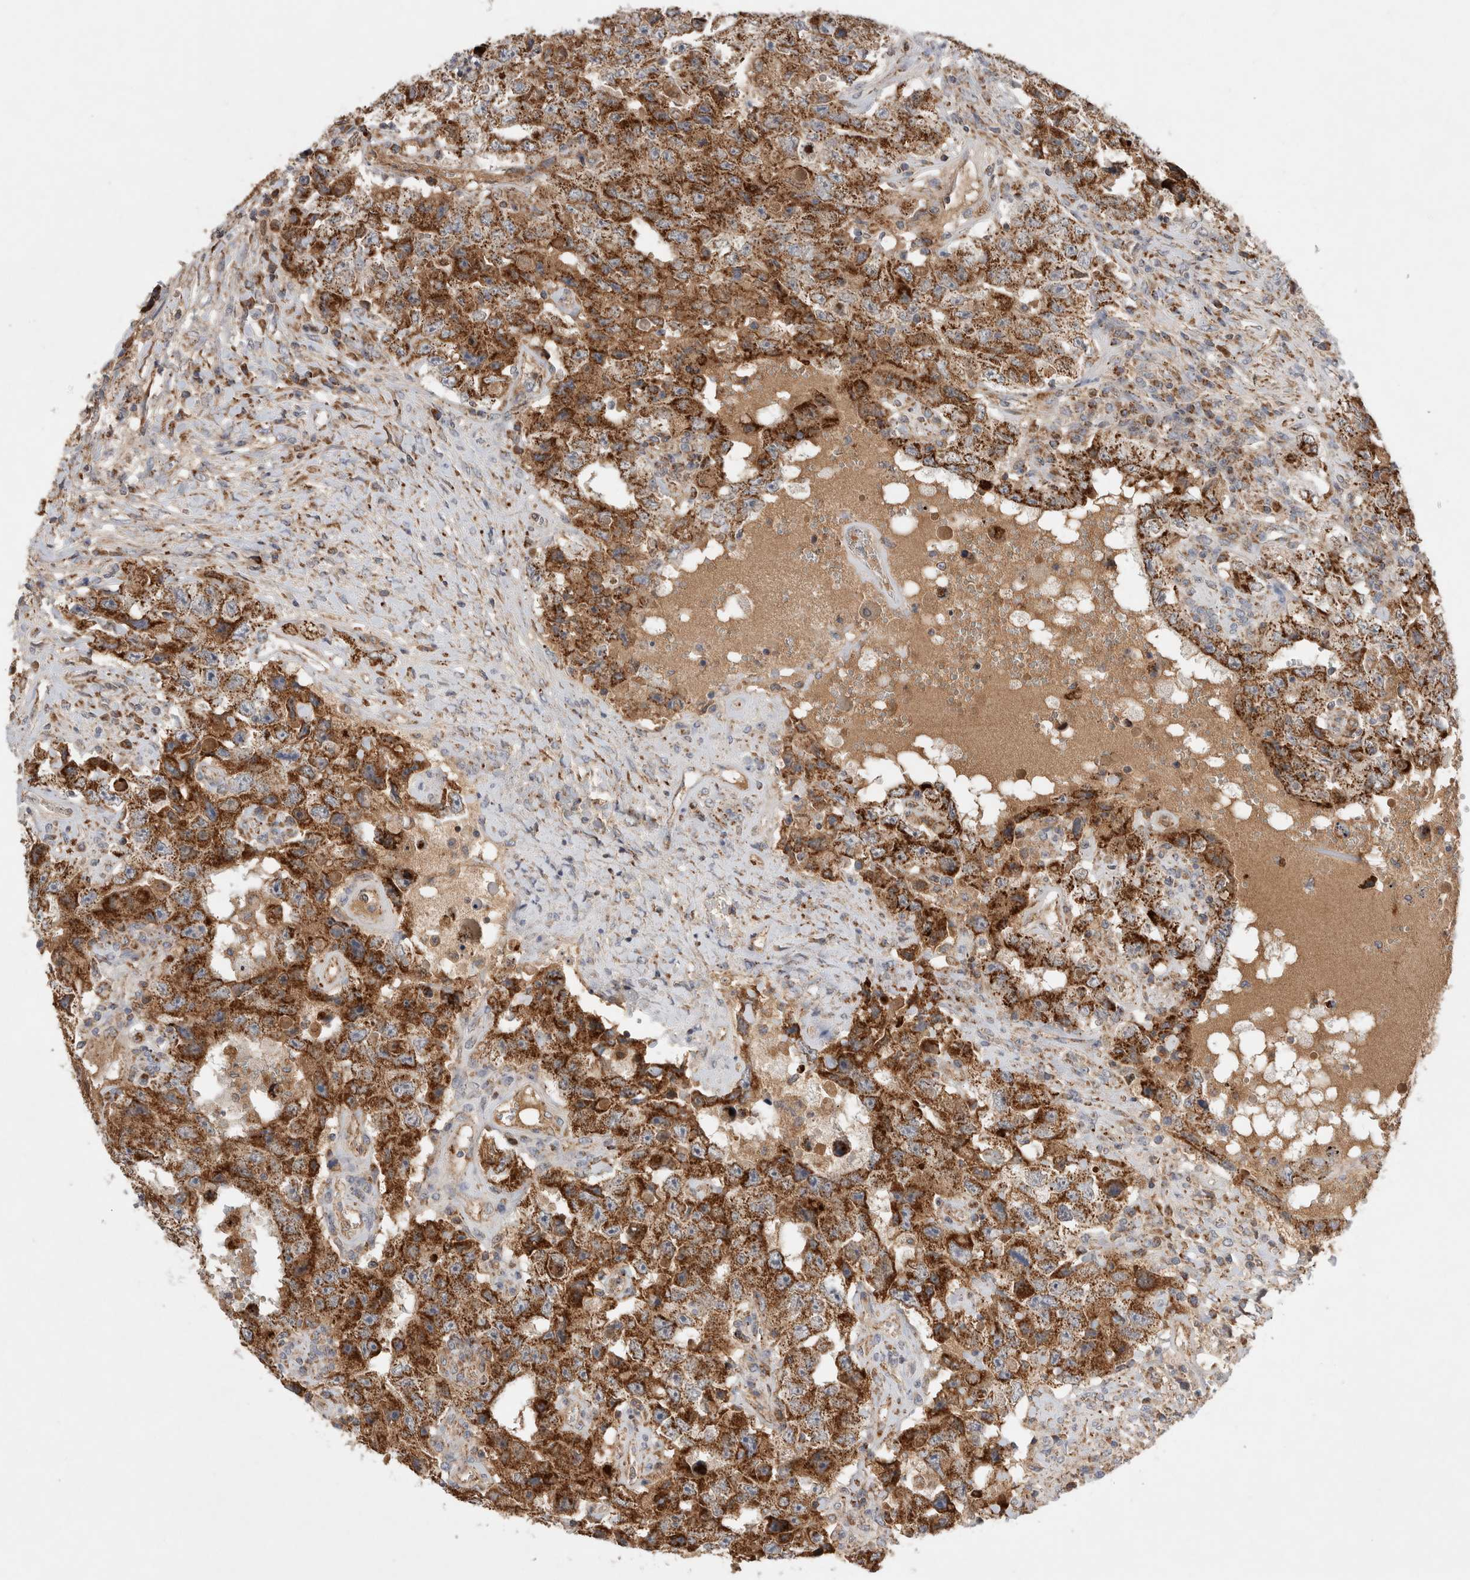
{"staining": {"intensity": "strong", "quantity": ">75%", "location": "cytoplasmic/membranous"}, "tissue": "testis cancer", "cell_type": "Tumor cells", "image_type": "cancer", "snomed": [{"axis": "morphology", "description": "Carcinoma, Embryonal, NOS"}, {"axis": "topography", "description": "Testis"}], "caption": "The image exhibits a brown stain indicating the presence of a protein in the cytoplasmic/membranous of tumor cells in testis cancer.", "gene": "MRPS28", "patient": {"sex": "male", "age": 26}}